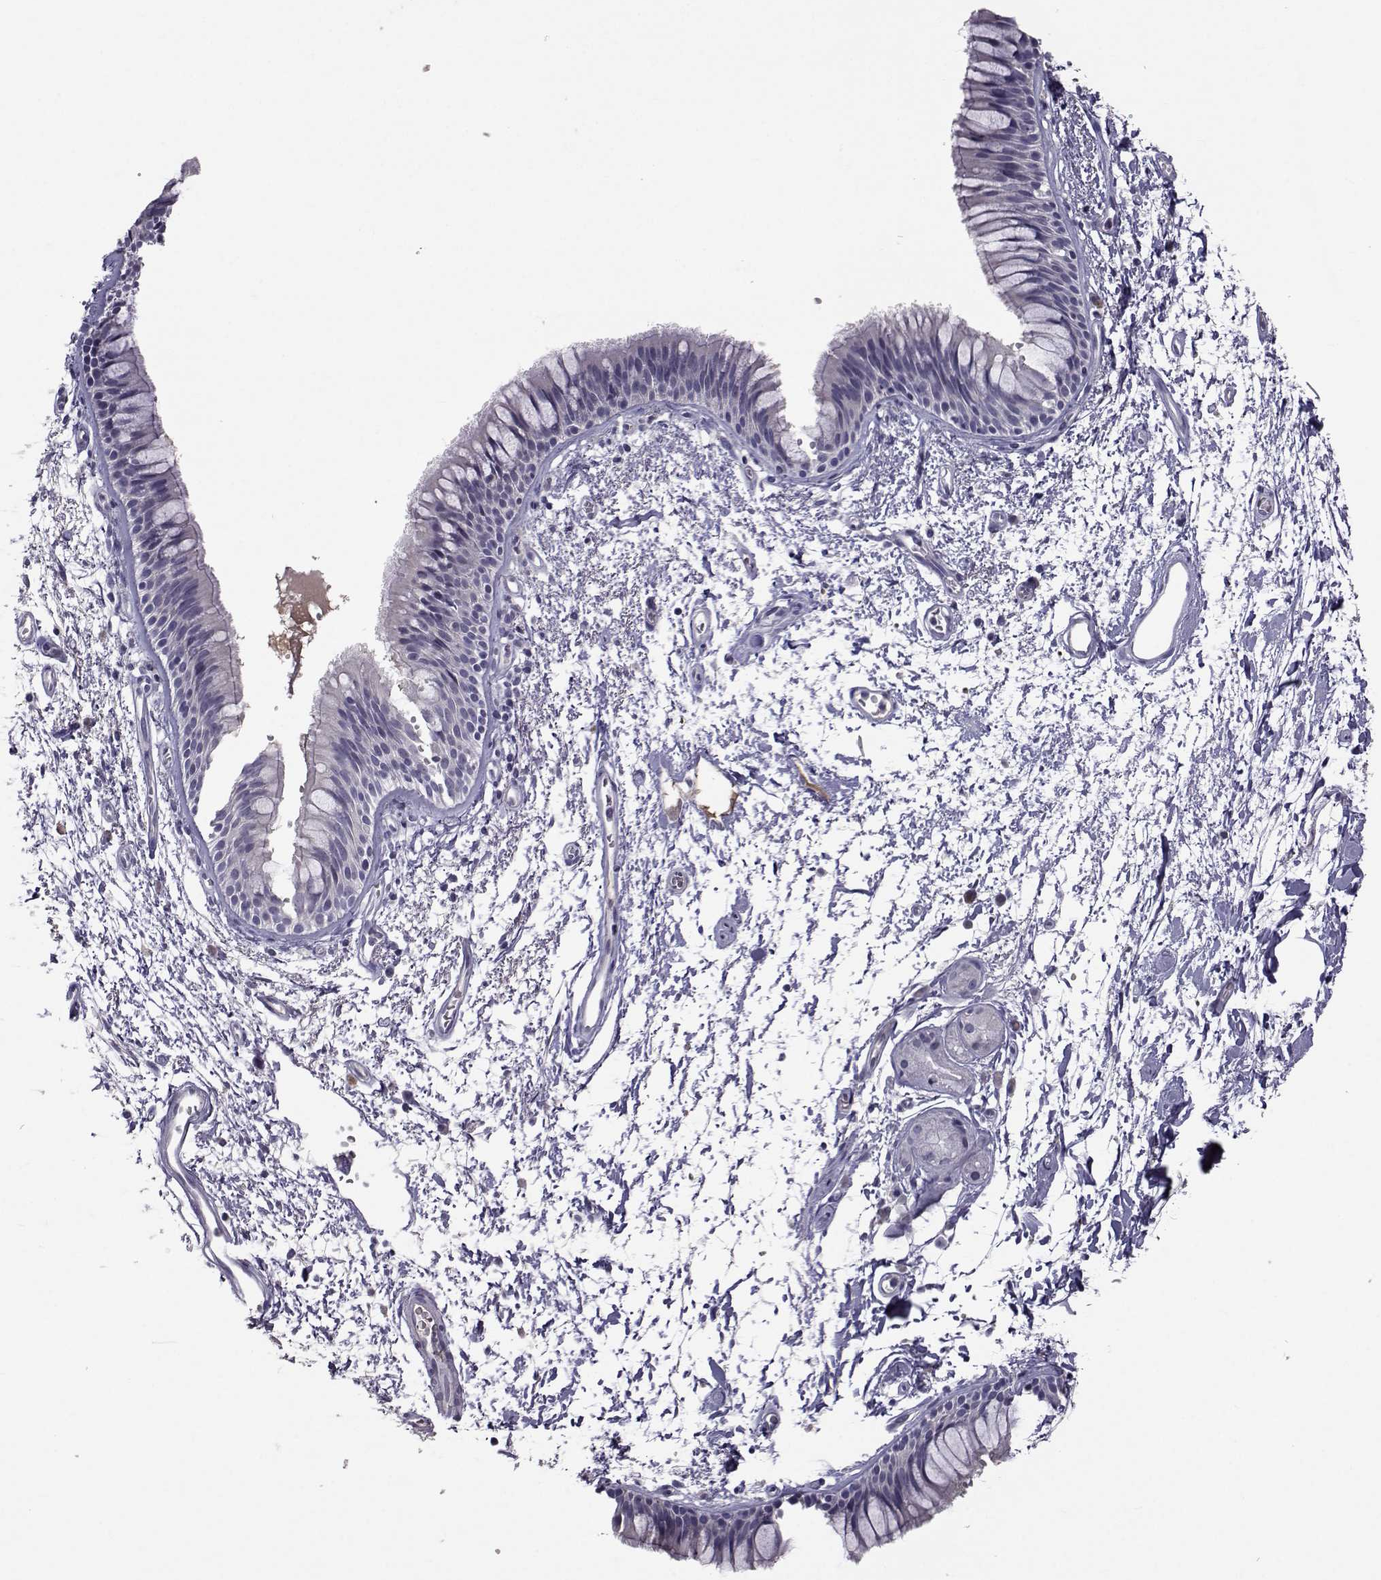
{"staining": {"intensity": "negative", "quantity": "none", "location": "none"}, "tissue": "bronchus", "cell_type": "Respiratory epithelial cells", "image_type": "normal", "snomed": [{"axis": "morphology", "description": "Normal tissue, NOS"}, {"axis": "topography", "description": "Cartilage tissue"}, {"axis": "topography", "description": "Bronchus"}], "caption": "High magnification brightfield microscopy of benign bronchus stained with DAB (3,3'-diaminobenzidine) (brown) and counterstained with hematoxylin (blue): respiratory epithelial cells show no significant staining. The staining is performed using DAB (3,3'-diaminobenzidine) brown chromogen with nuclei counter-stained in using hematoxylin.", "gene": "TNFRSF11B", "patient": {"sex": "male", "age": 66}}